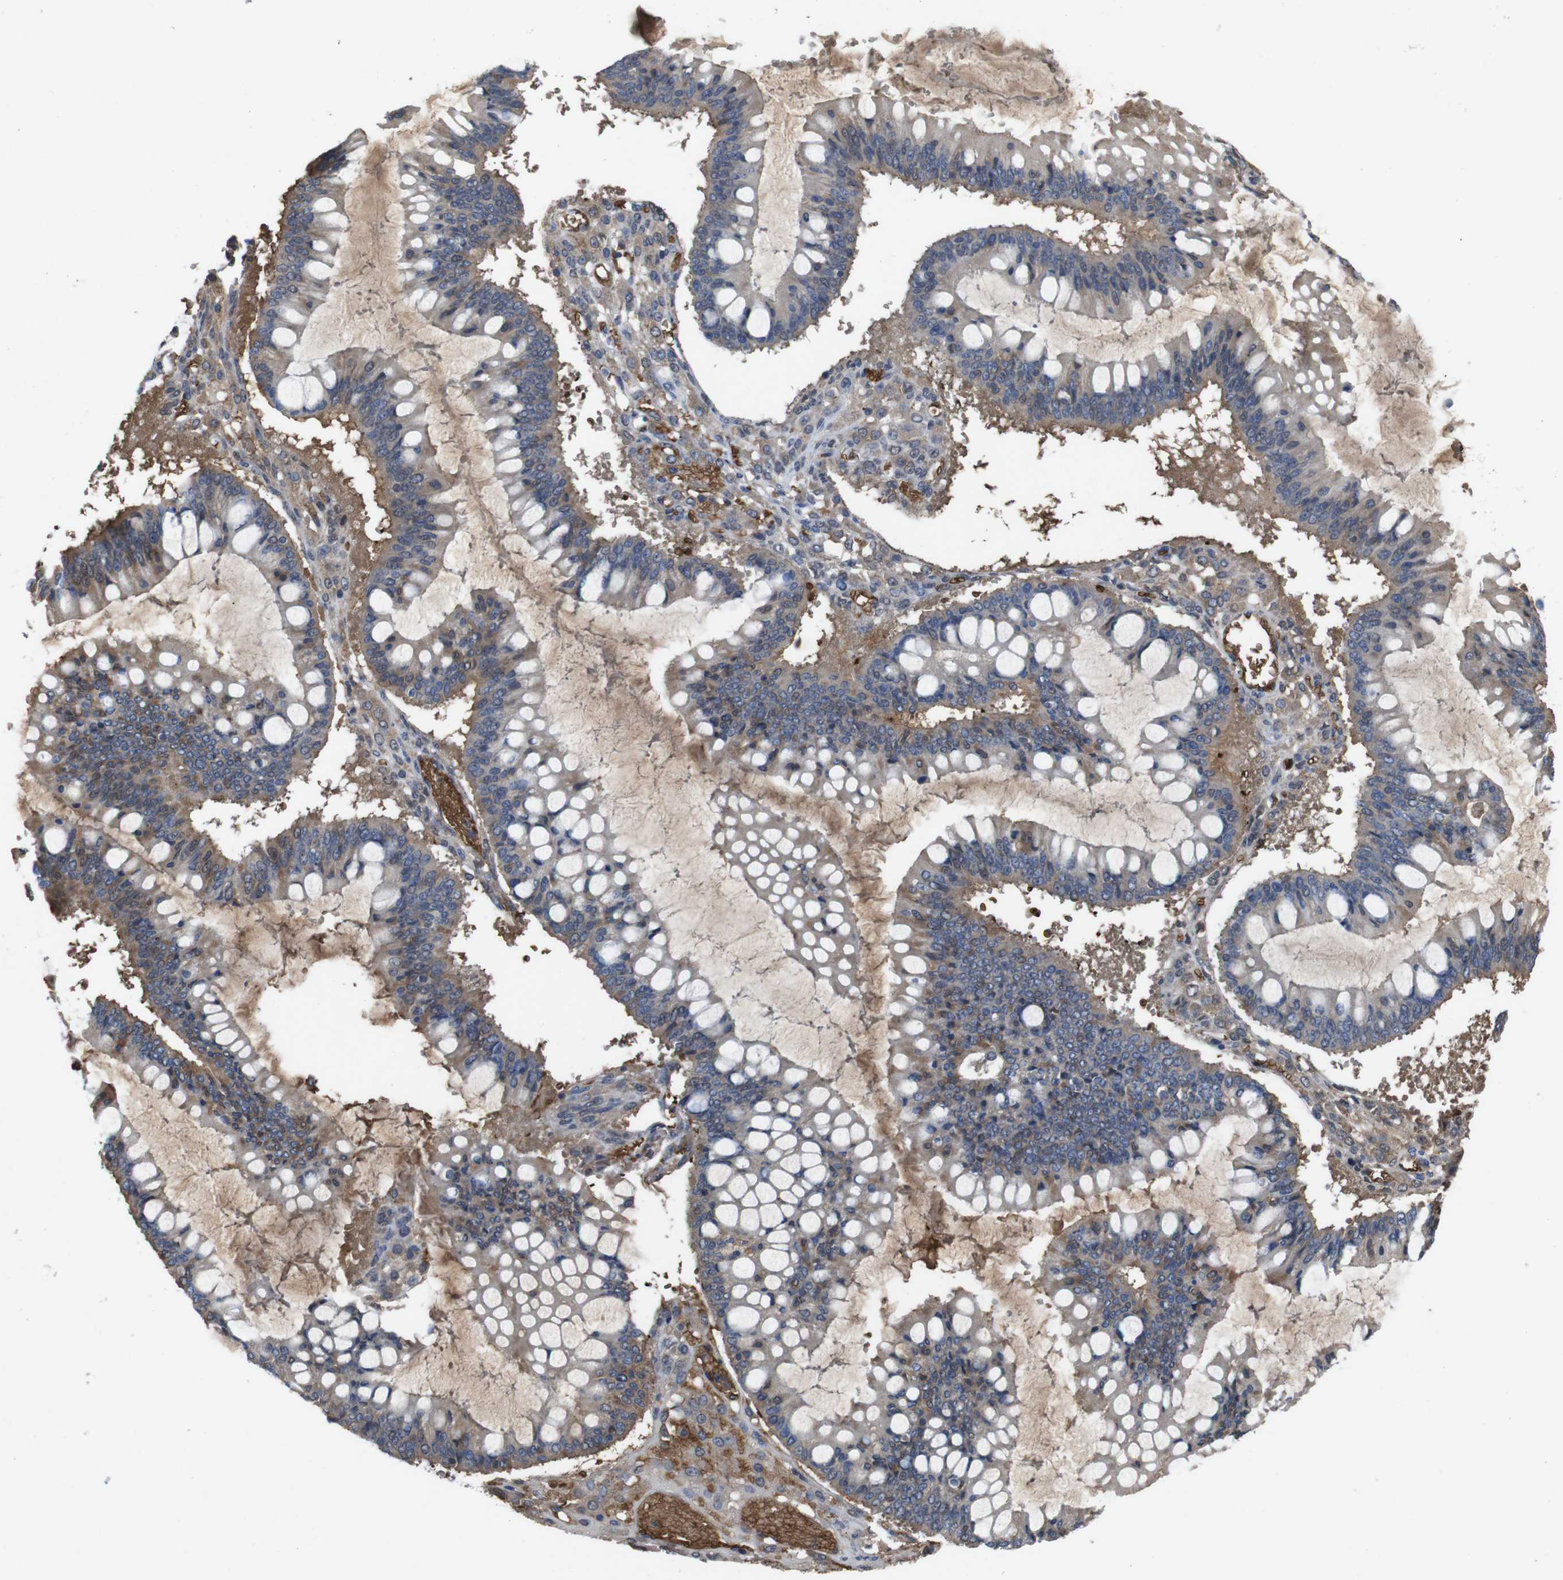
{"staining": {"intensity": "weak", "quantity": ">75%", "location": "cytoplasmic/membranous"}, "tissue": "ovarian cancer", "cell_type": "Tumor cells", "image_type": "cancer", "snomed": [{"axis": "morphology", "description": "Cystadenocarcinoma, mucinous, NOS"}, {"axis": "topography", "description": "Ovary"}], "caption": "Tumor cells reveal weak cytoplasmic/membranous expression in approximately >75% of cells in mucinous cystadenocarcinoma (ovarian). The protein of interest is stained brown, and the nuclei are stained in blue (DAB IHC with brightfield microscopy, high magnification).", "gene": "SPTB", "patient": {"sex": "female", "age": 73}}